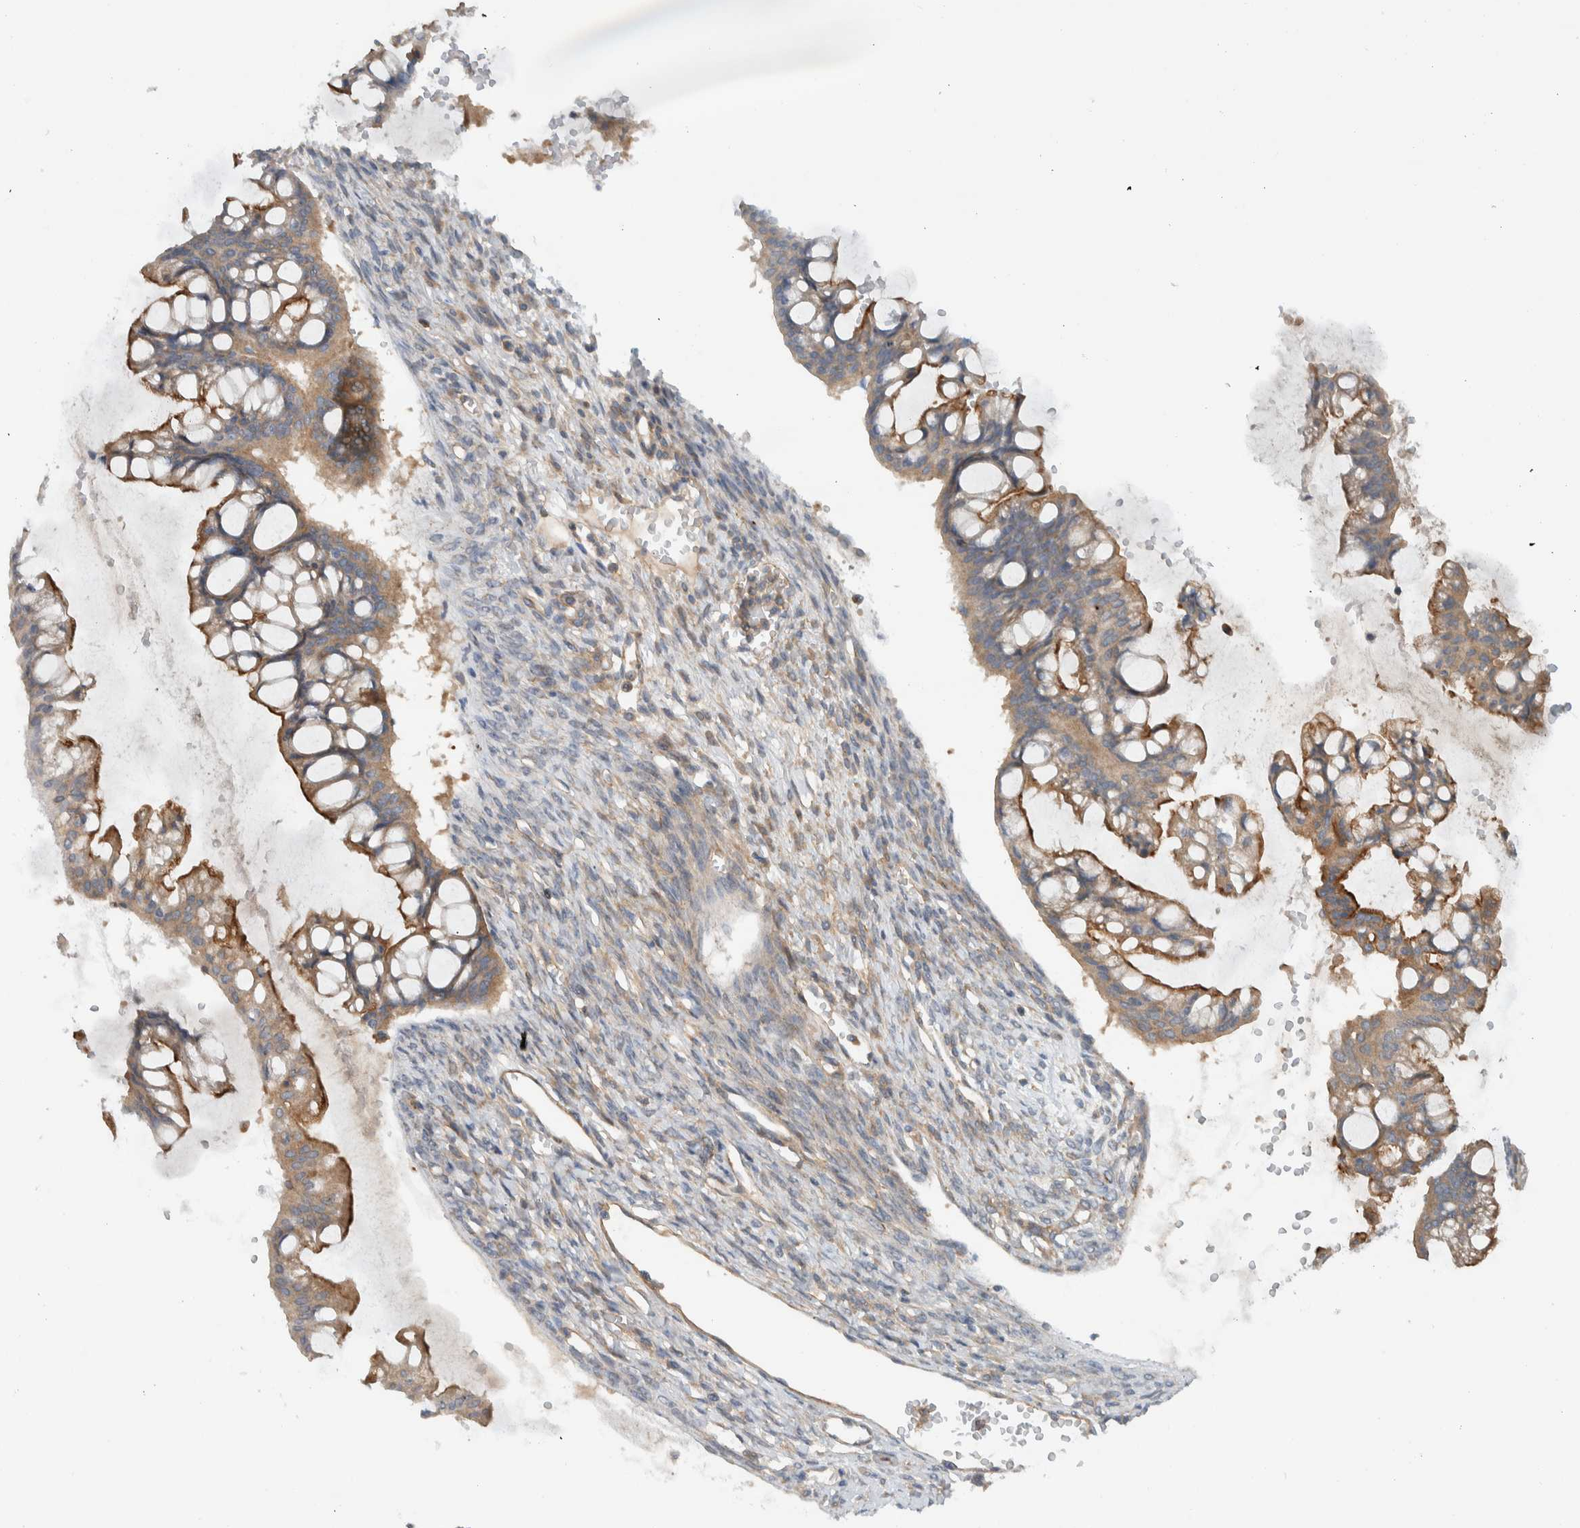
{"staining": {"intensity": "moderate", "quantity": ">75%", "location": "cytoplasmic/membranous"}, "tissue": "ovarian cancer", "cell_type": "Tumor cells", "image_type": "cancer", "snomed": [{"axis": "morphology", "description": "Cystadenocarcinoma, mucinous, NOS"}, {"axis": "topography", "description": "Ovary"}], "caption": "A photomicrograph of human ovarian cancer stained for a protein shows moderate cytoplasmic/membranous brown staining in tumor cells.", "gene": "MPRIP", "patient": {"sex": "female", "age": 73}}